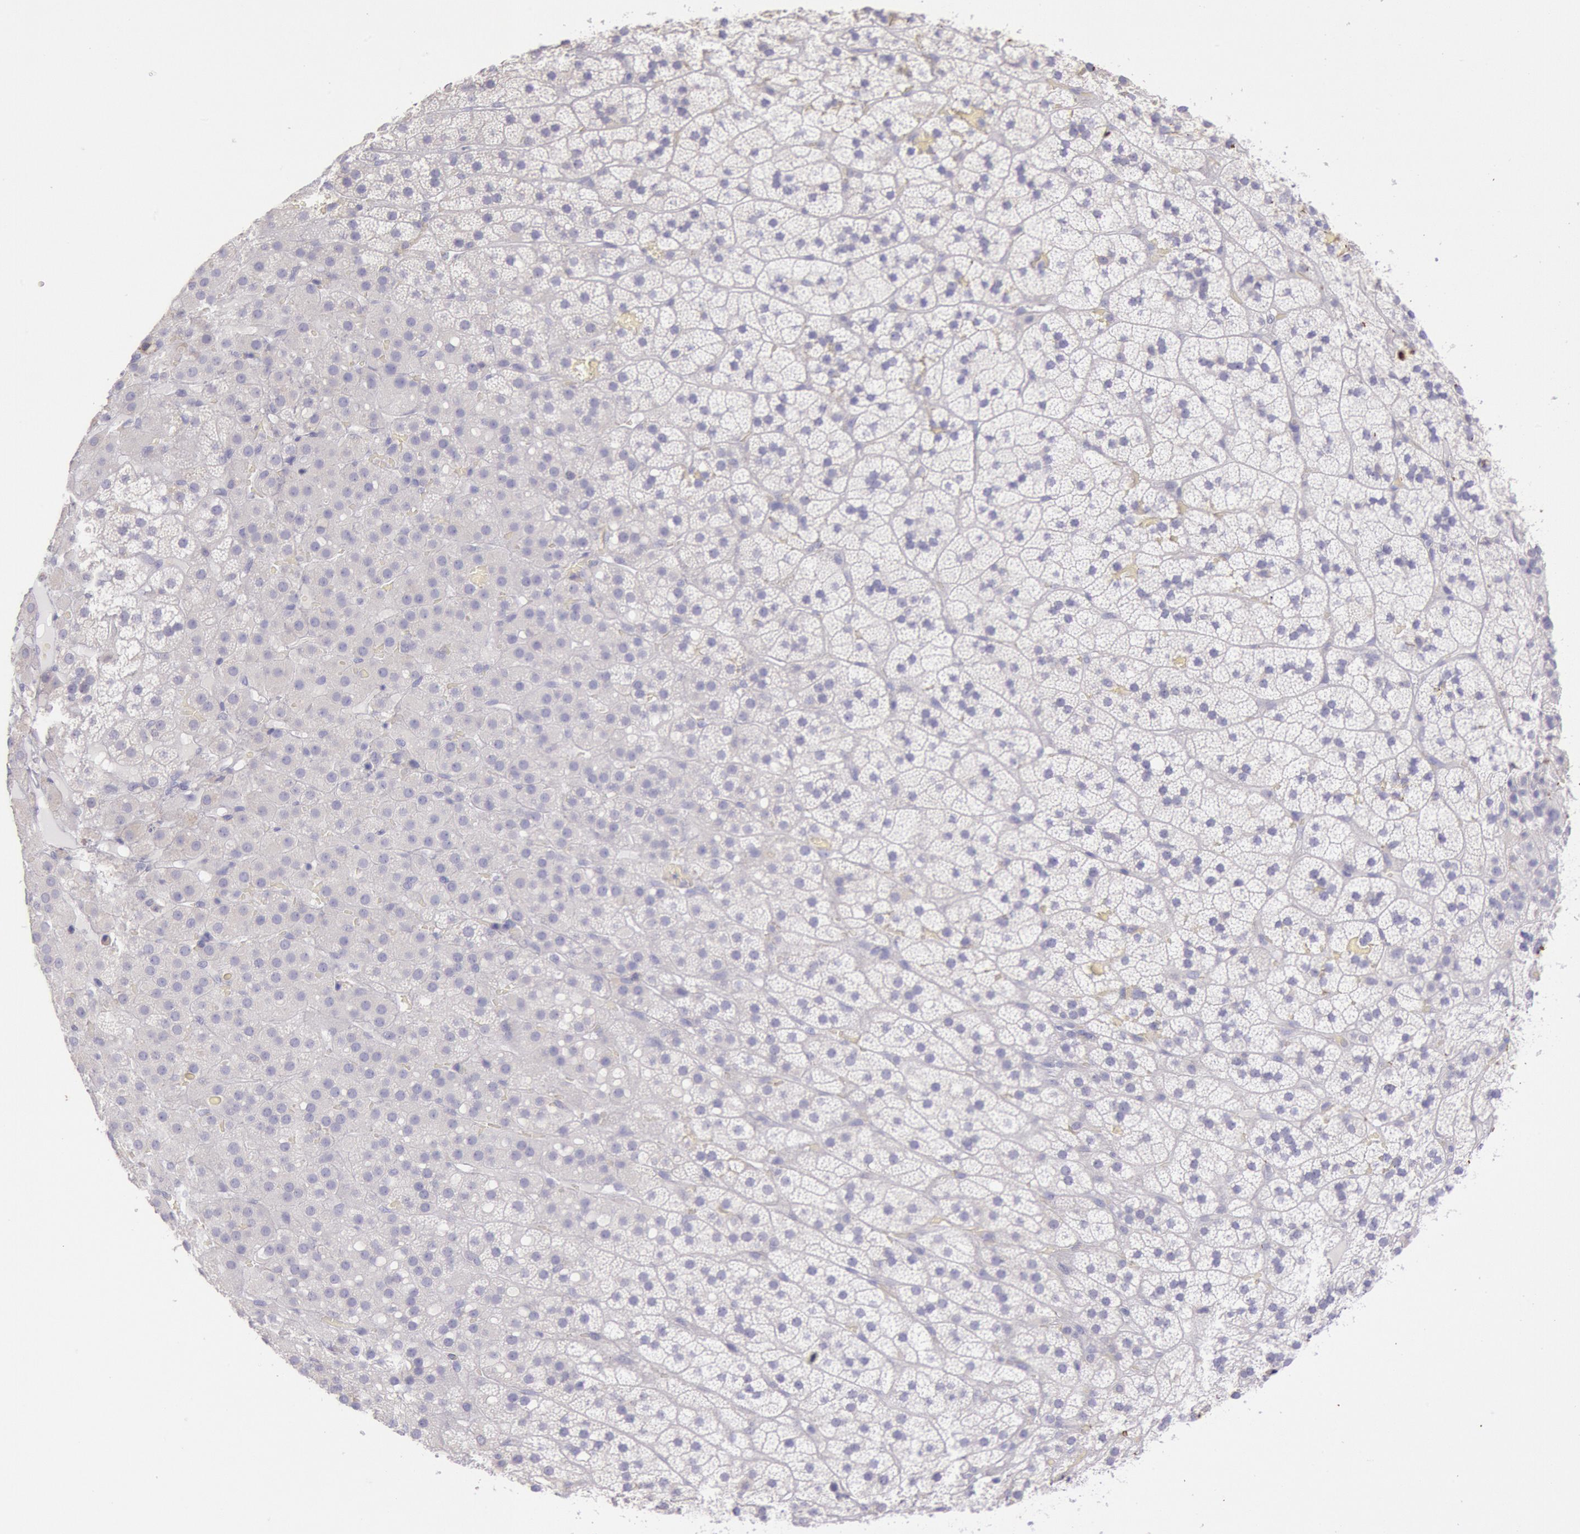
{"staining": {"intensity": "negative", "quantity": "none", "location": "none"}, "tissue": "adrenal gland", "cell_type": "Glandular cells", "image_type": "normal", "snomed": [{"axis": "morphology", "description": "Normal tissue, NOS"}, {"axis": "topography", "description": "Adrenal gland"}], "caption": "There is no significant positivity in glandular cells of adrenal gland. The staining was performed using DAB (3,3'-diaminobenzidine) to visualize the protein expression in brown, while the nuclei were stained in blue with hematoxylin (Magnification: 20x).", "gene": "MYH1", "patient": {"sex": "male", "age": 35}}